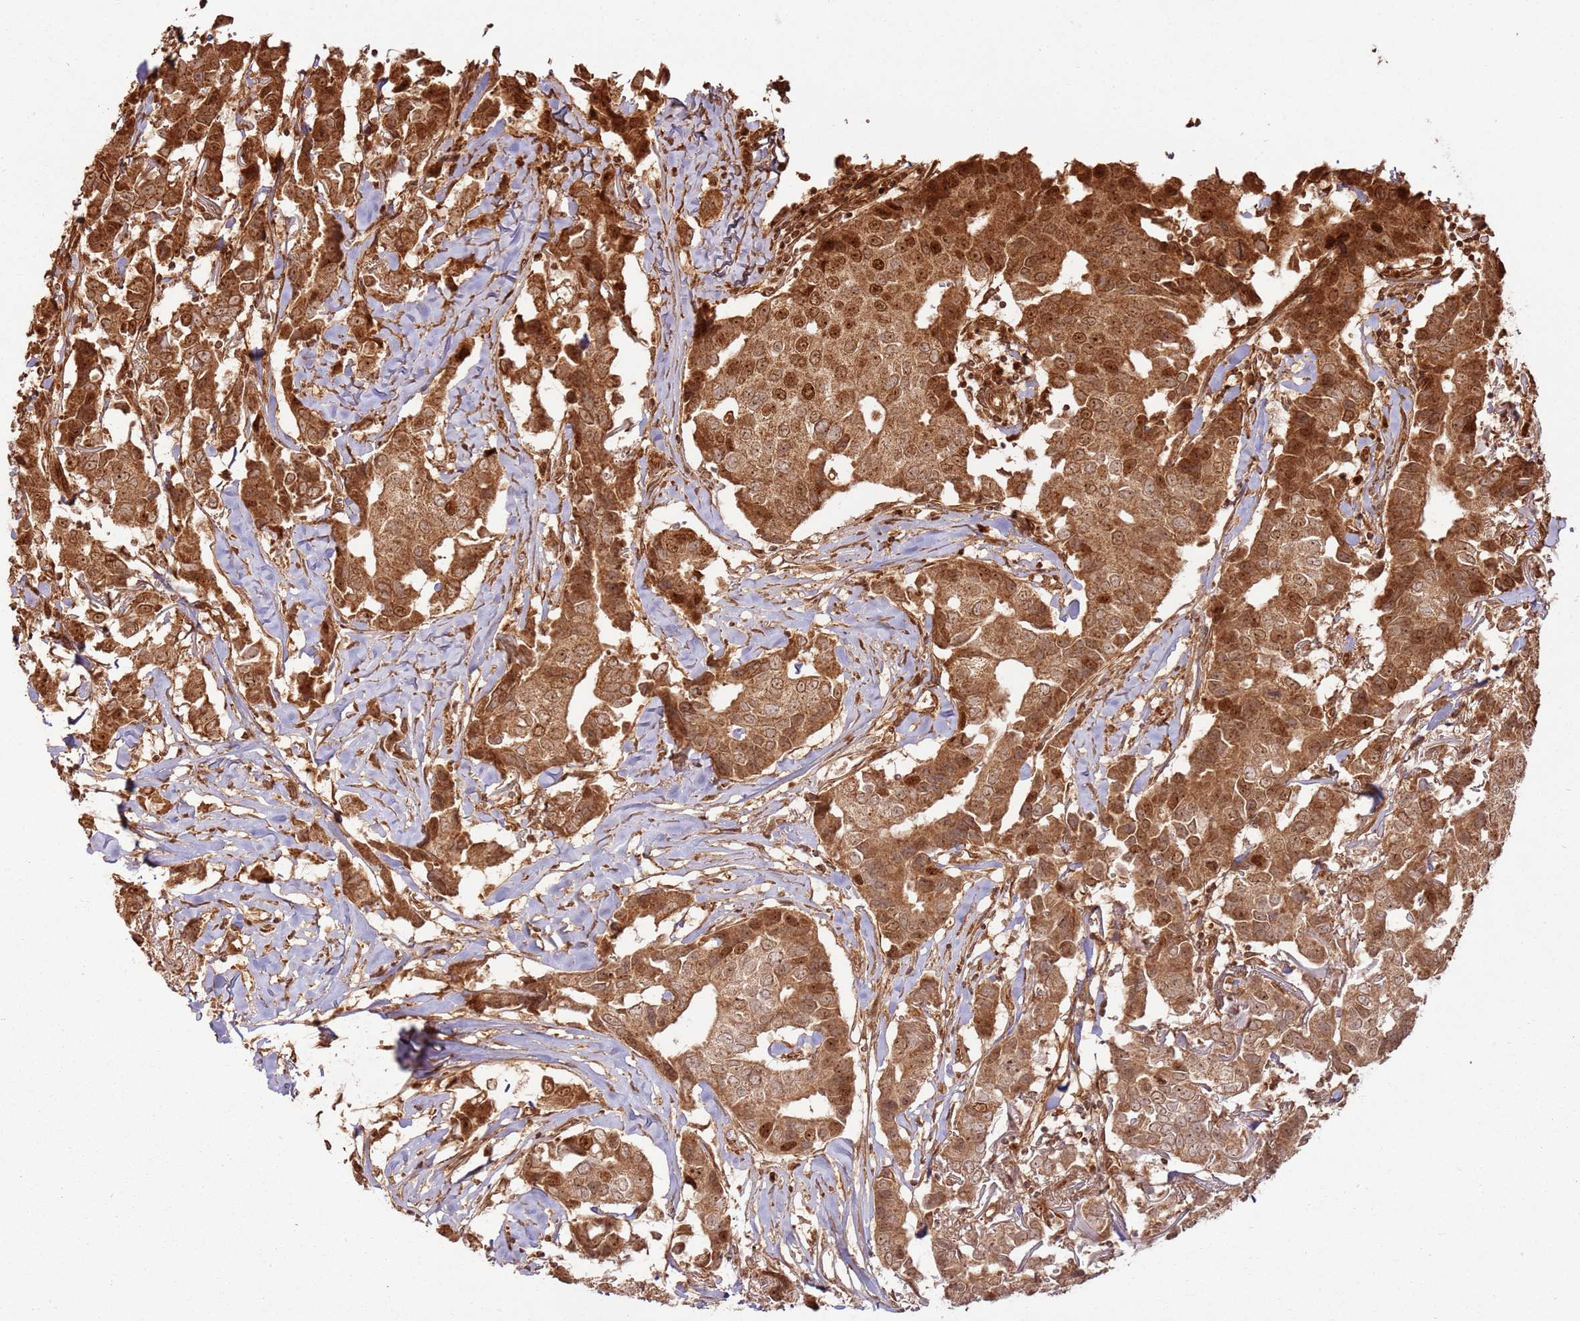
{"staining": {"intensity": "strong", "quantity": ">75%", "location": "cytoplasmic/membranous,nuclear"}, "tissue": "breast cancer", "cell_type": "Tumor cells", "image_type": "cancer", "snomed": [{"axis": "morphology", "description": "Duct carcinoma"}, {"axis": "topography", "description": "Breast"}], "caption": "Protein staining of breast cancer tissue demonstrates strong cytoplasmic/membranous and nuclear expression in about >75% of tumor cells.", "gene": "TBC1D13", "patient": {"sex": "female", "age": 80}}